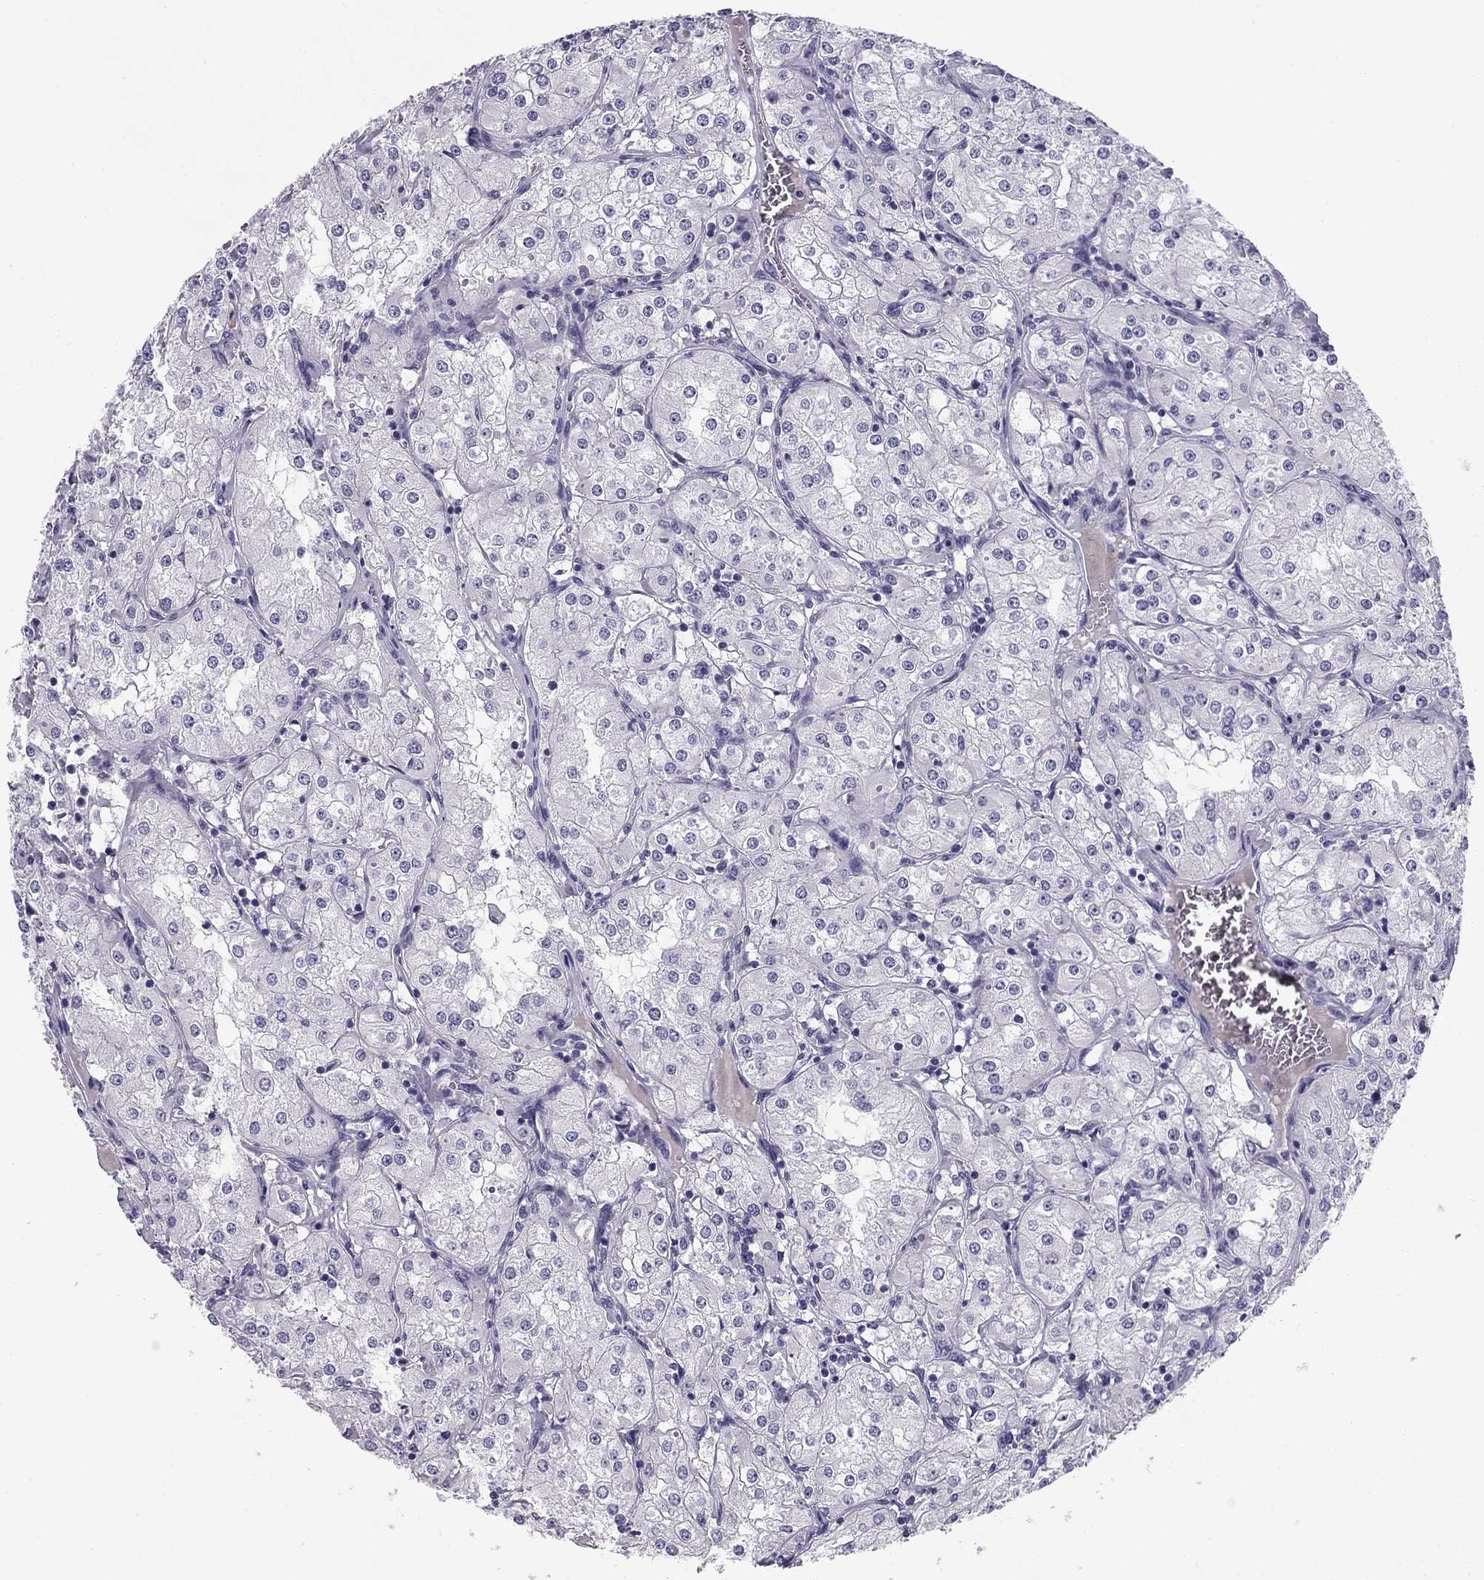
{"staining": {"intensity": "negative", "quantity": "none", "location": "none"}, "tissue": "renal cancer", "cell_type": "Tumor cells", "image_type": "cancer", "snomed": [{"axis": "morphology", "description": "Adenocarcinoma, NOS"}, {"axis": "topography", "description": "Kidney"}], "caption": "Immunohistochemistry histopathology image of neoplastic tissue: renal cancer stained with DAB (3,3'-diaminobenzidine) exhibits no significant protein positivity in tumor cells. The staining was performed using DAB to visualize the protein expression in brown, while the nuclei were stained in blue with hematoxylin (Magnification: 20x).", "gene": "FLNC", "patient": {"sex": "male", "age": 77}}